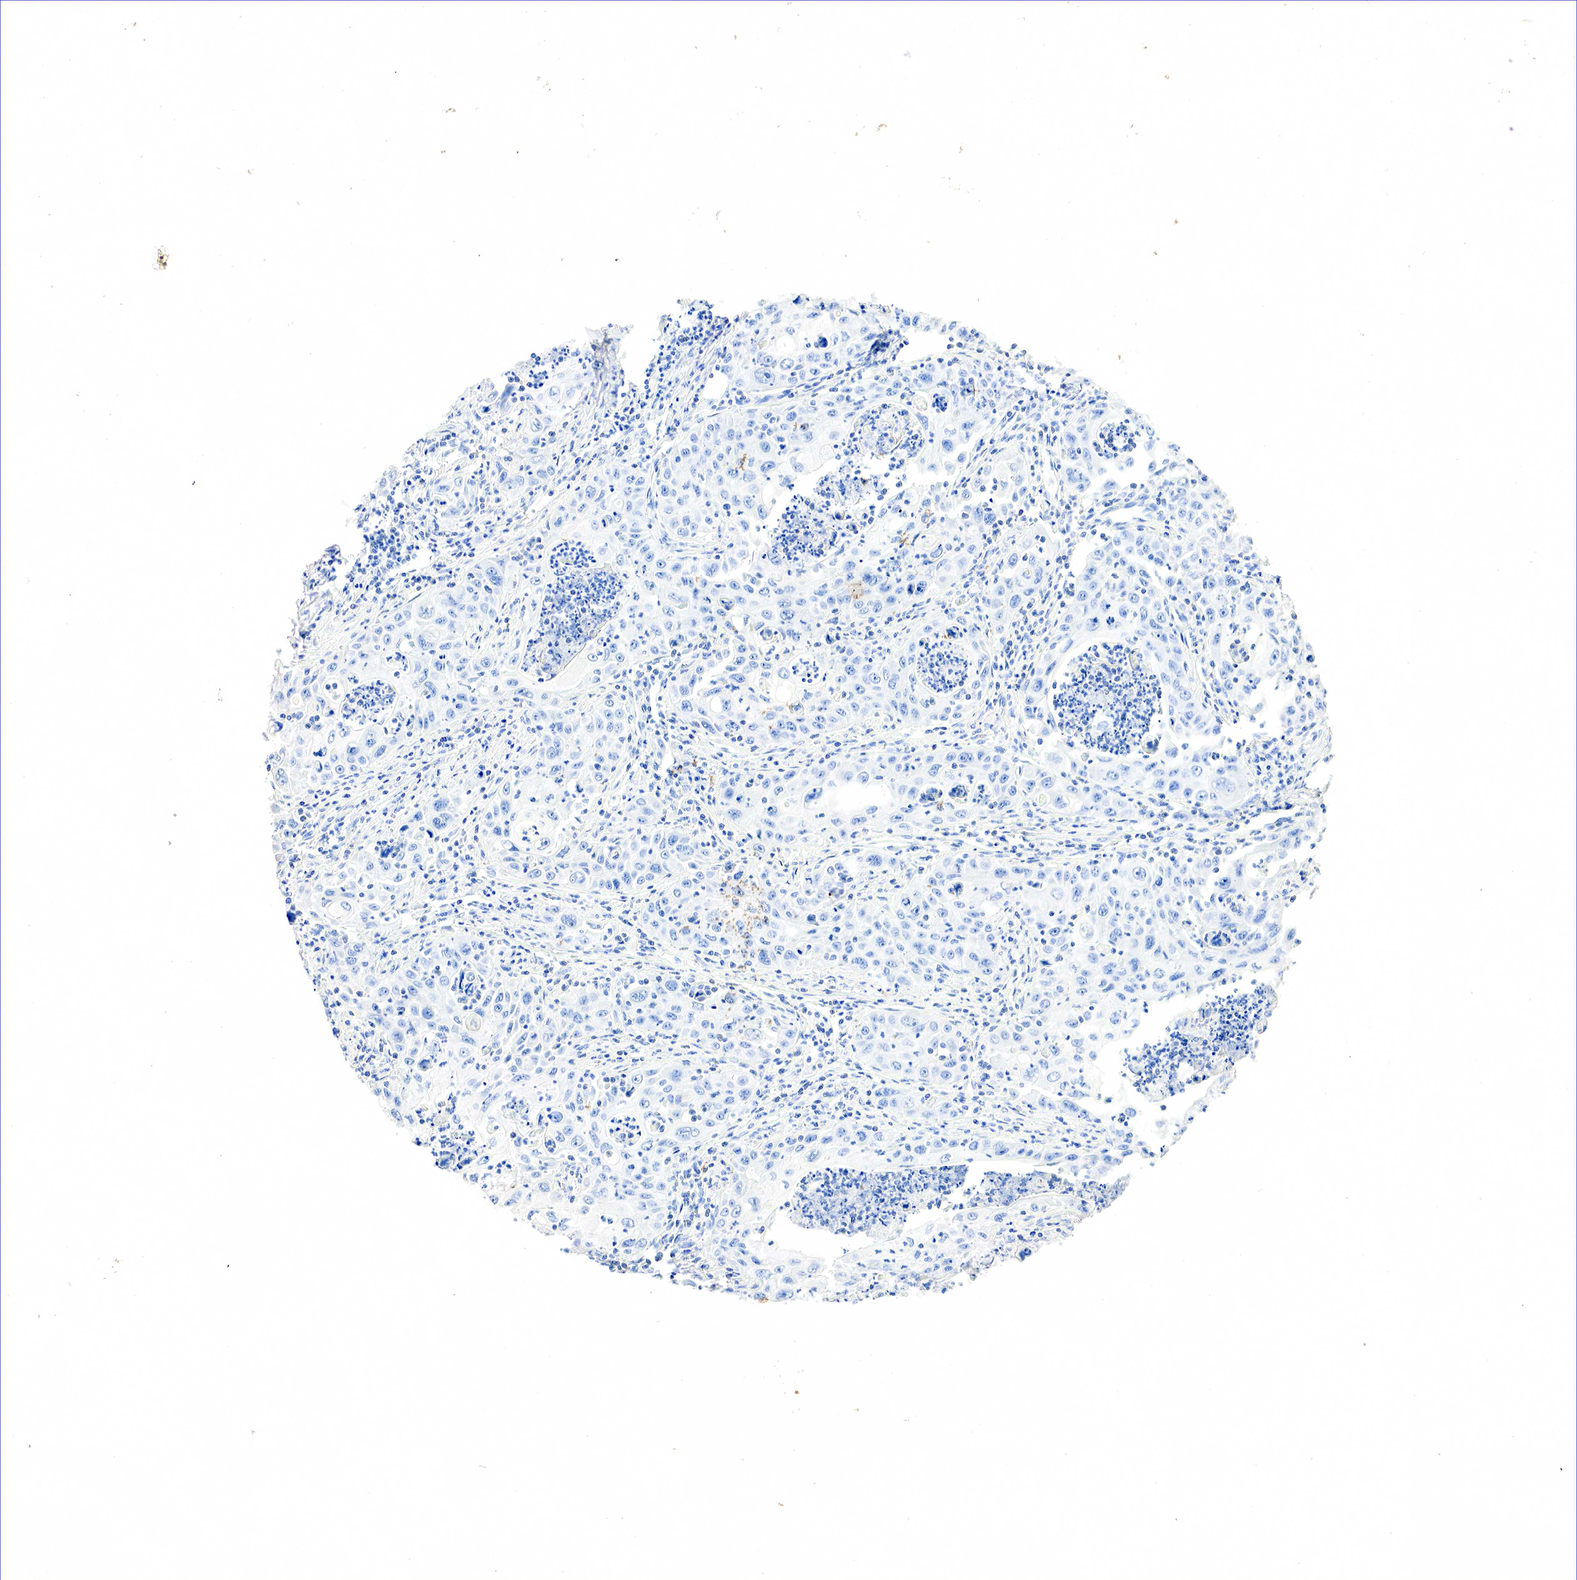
{"staining": {"intensity": "negative", "quantity": "none", "location": "none"}, "tissue": "pancreatic cancer", "cell_type": "Tumor cells", "image_type": "cancer", "snomed": [{"axis": "morphology", "description": "Adenocarcinoma, NOS"}, {"axis": "topography", "description": "Pancreas"}], "caption": "Histopathology image shows no protein expression in tumor cells of adenocarcinoma (pancreatic) tissue.", "gene": "SST", "patient": {"sex": "male", "age": 70}}